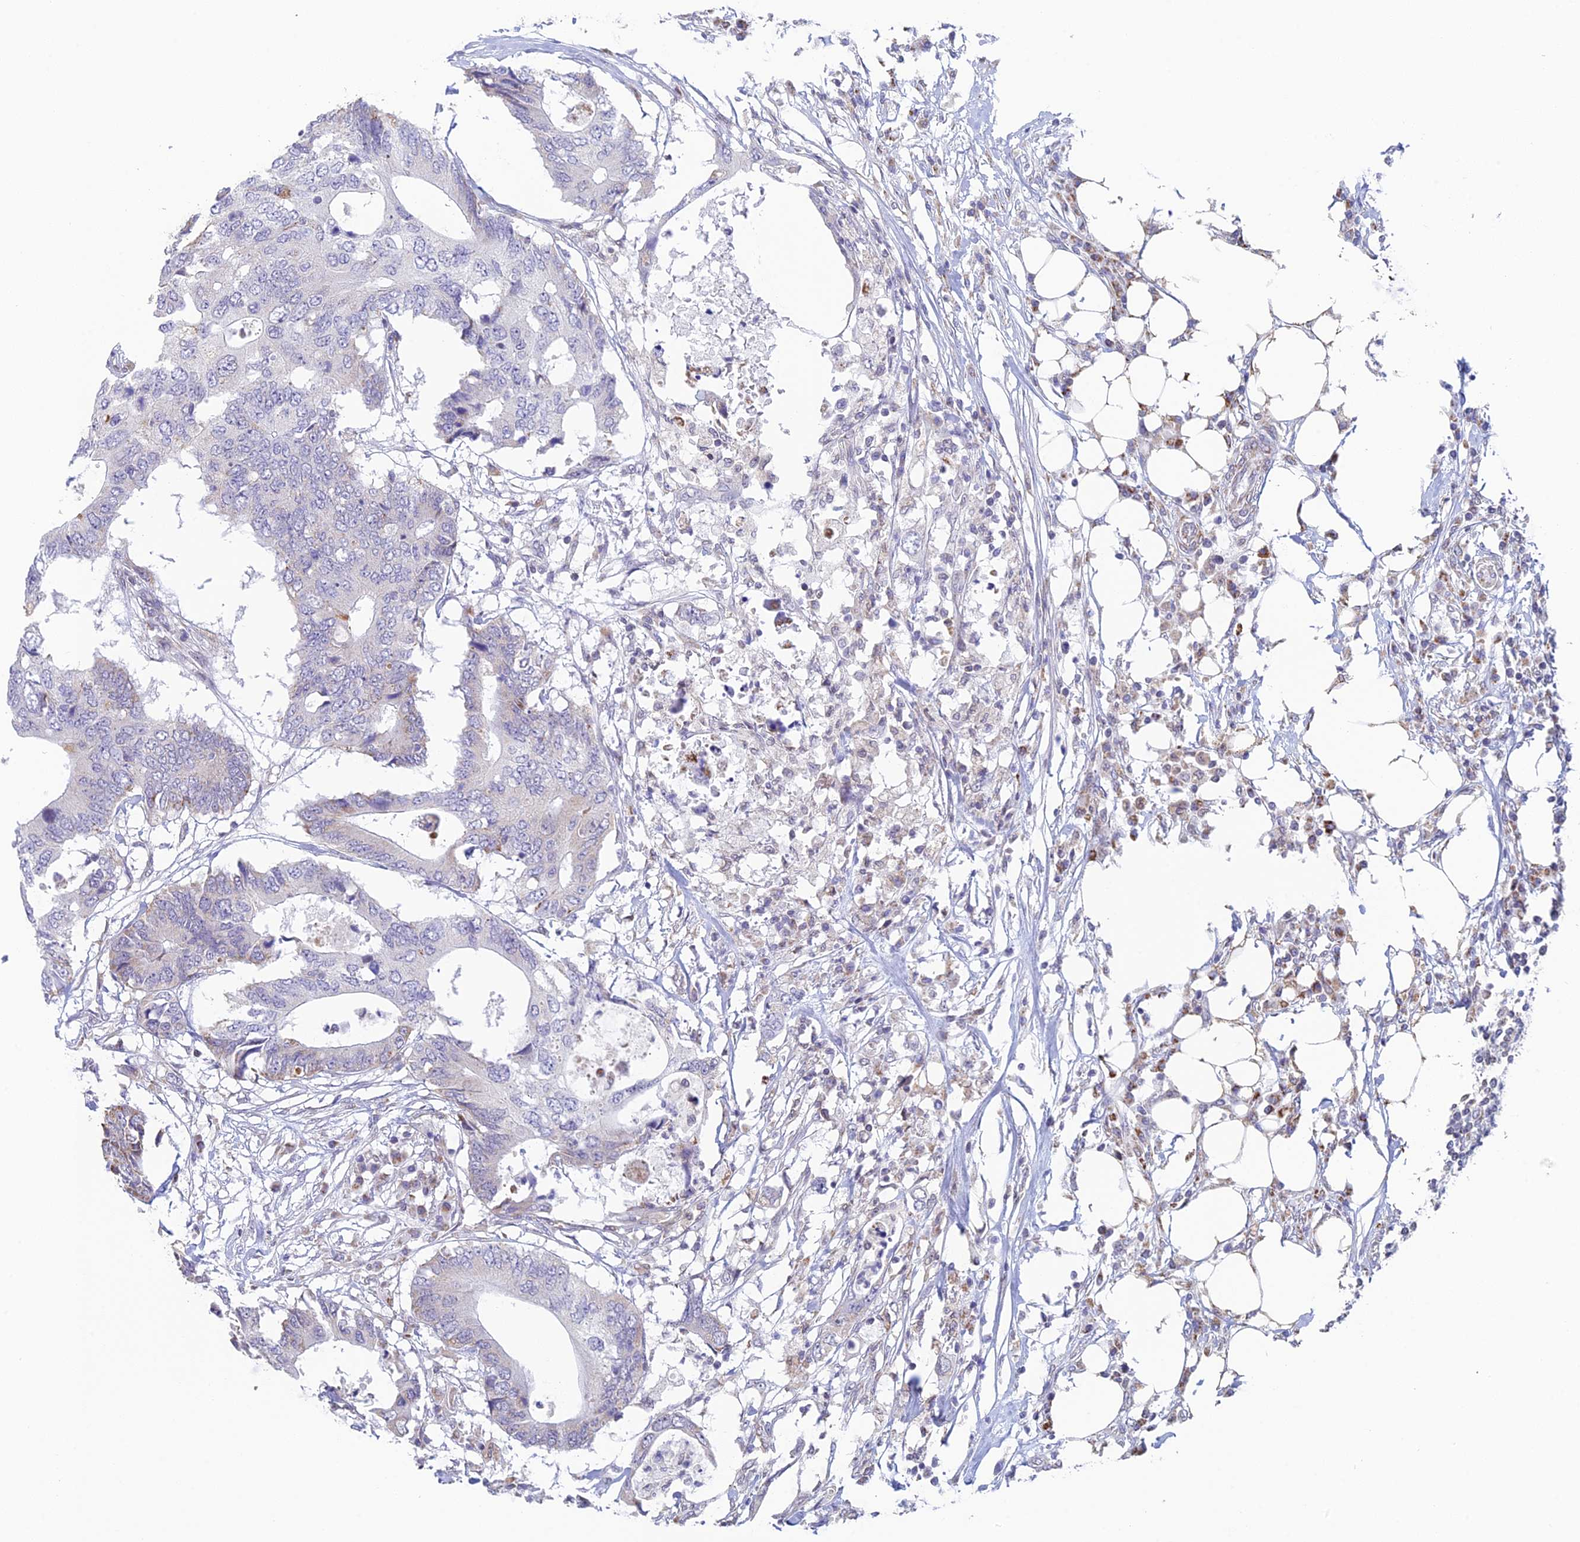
{"staining": {"intensity": "negative", "quantity": "none", "location": "none"}, "tissue": "colorectal cancer", "cell_type": "Tumor cells", "image_type": "cancer", "snomed": [{"axis": "morphology", "description": "Adenocarcinoma, NOS"}, {"axis": "topography", "description": "Colon"}], "caption": "Human colorectal cancer stained for a protein using immunohistochemistry displays no staining in tumor cells.", "gene": "REXO5", "patient": {"sex": "male", "age": 71}}